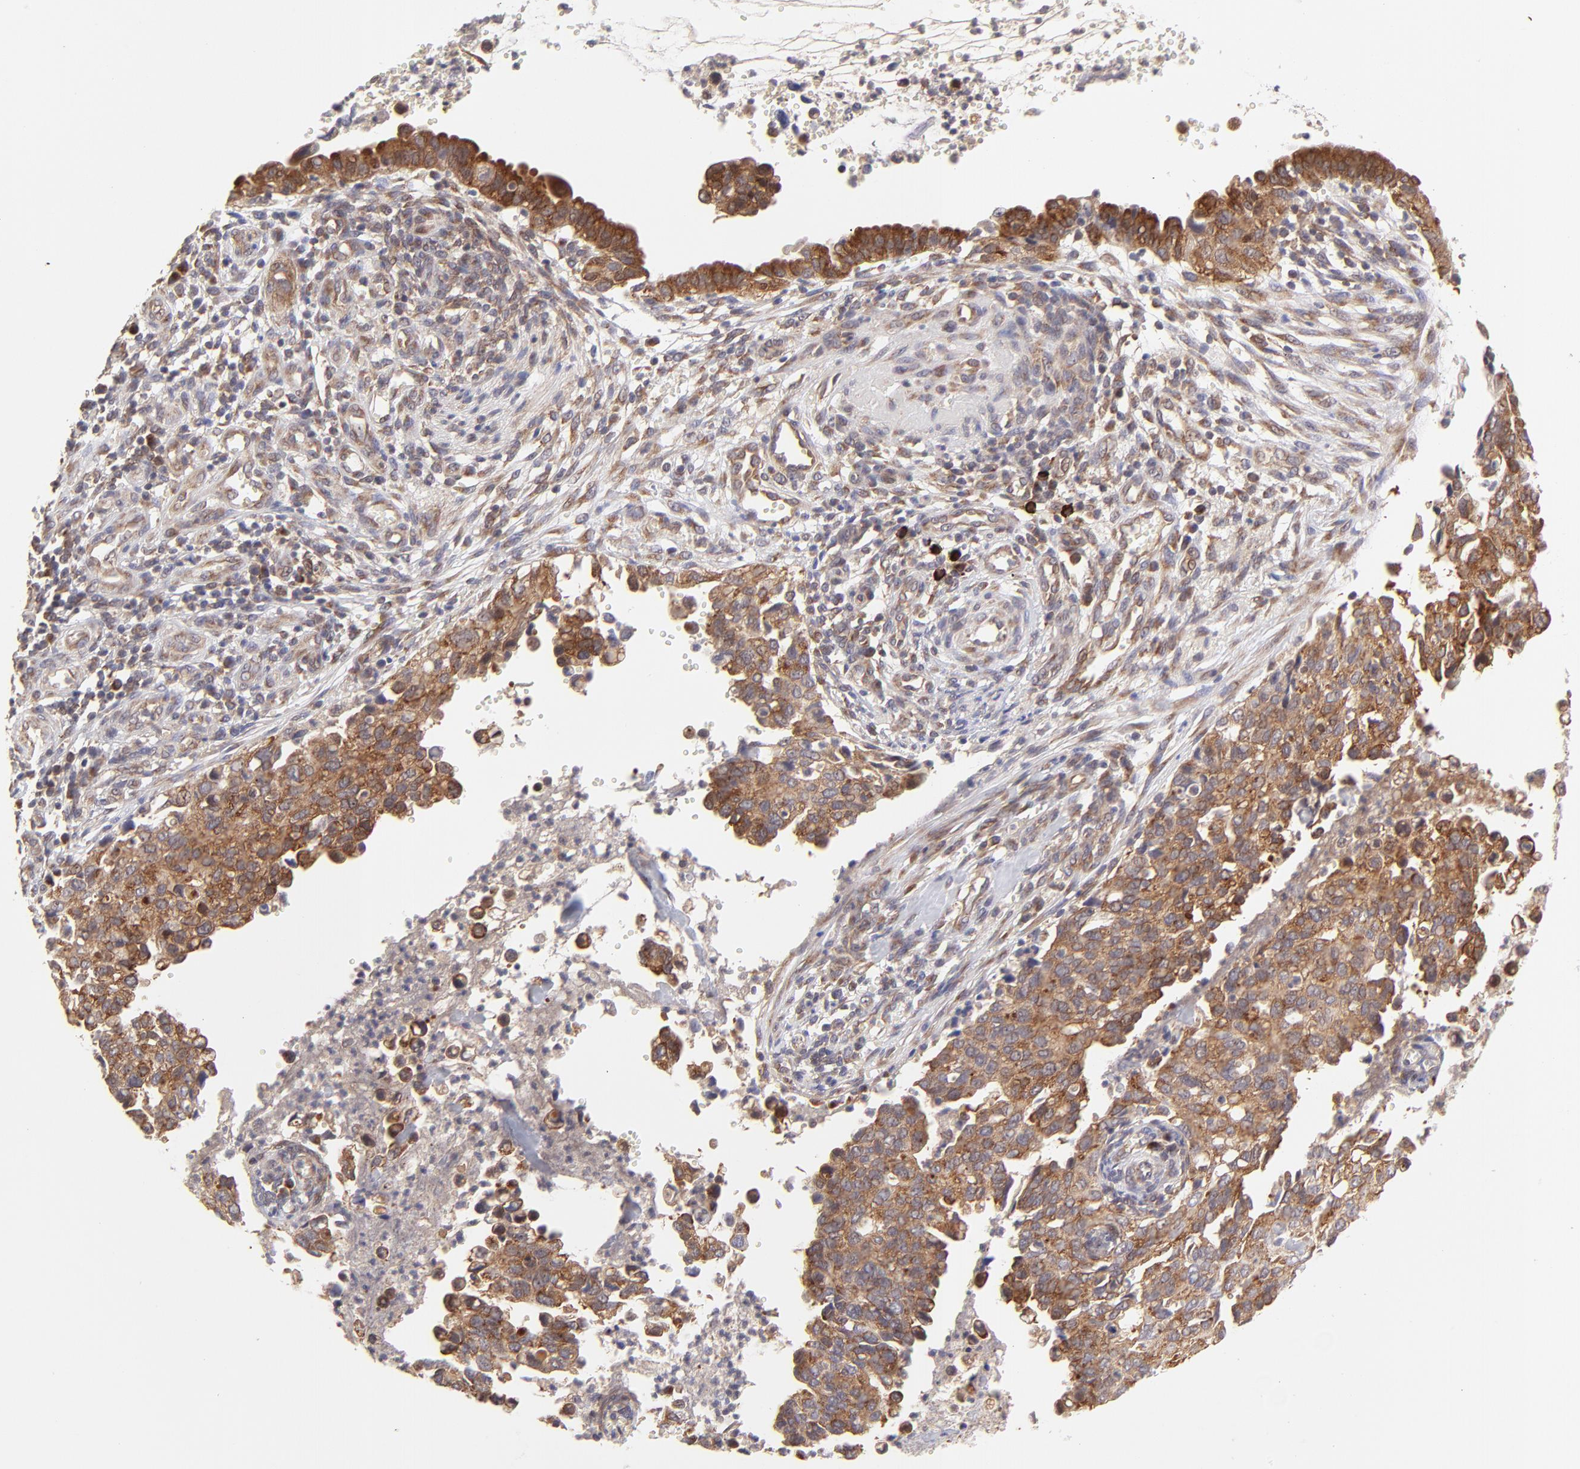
{"staining": {"intensity": "moderate", "quantity": ">75%", "location": "cytoplasmic/membranous"}, "tissue": "cervical cancer", "cell_type": "Tumor cells", "image_type": "cancer", "snomed": [{"axis": "morphology", "description": "Normal tissue, NOS"}, {"axis": "morphology", "description": "Squamous cell carcinoma, NOS"}, {"axis": "topography", "description": "Cervix"}], "caption": "This is a histology image of immunohistochemistry staining of squamous cell carcinoma (cervical), which shows moderate staining in the cytoplasmic/membranous of tumor cells.", "gene": "TNRC6B", "patient": {"sex": "female", "age": 45}}